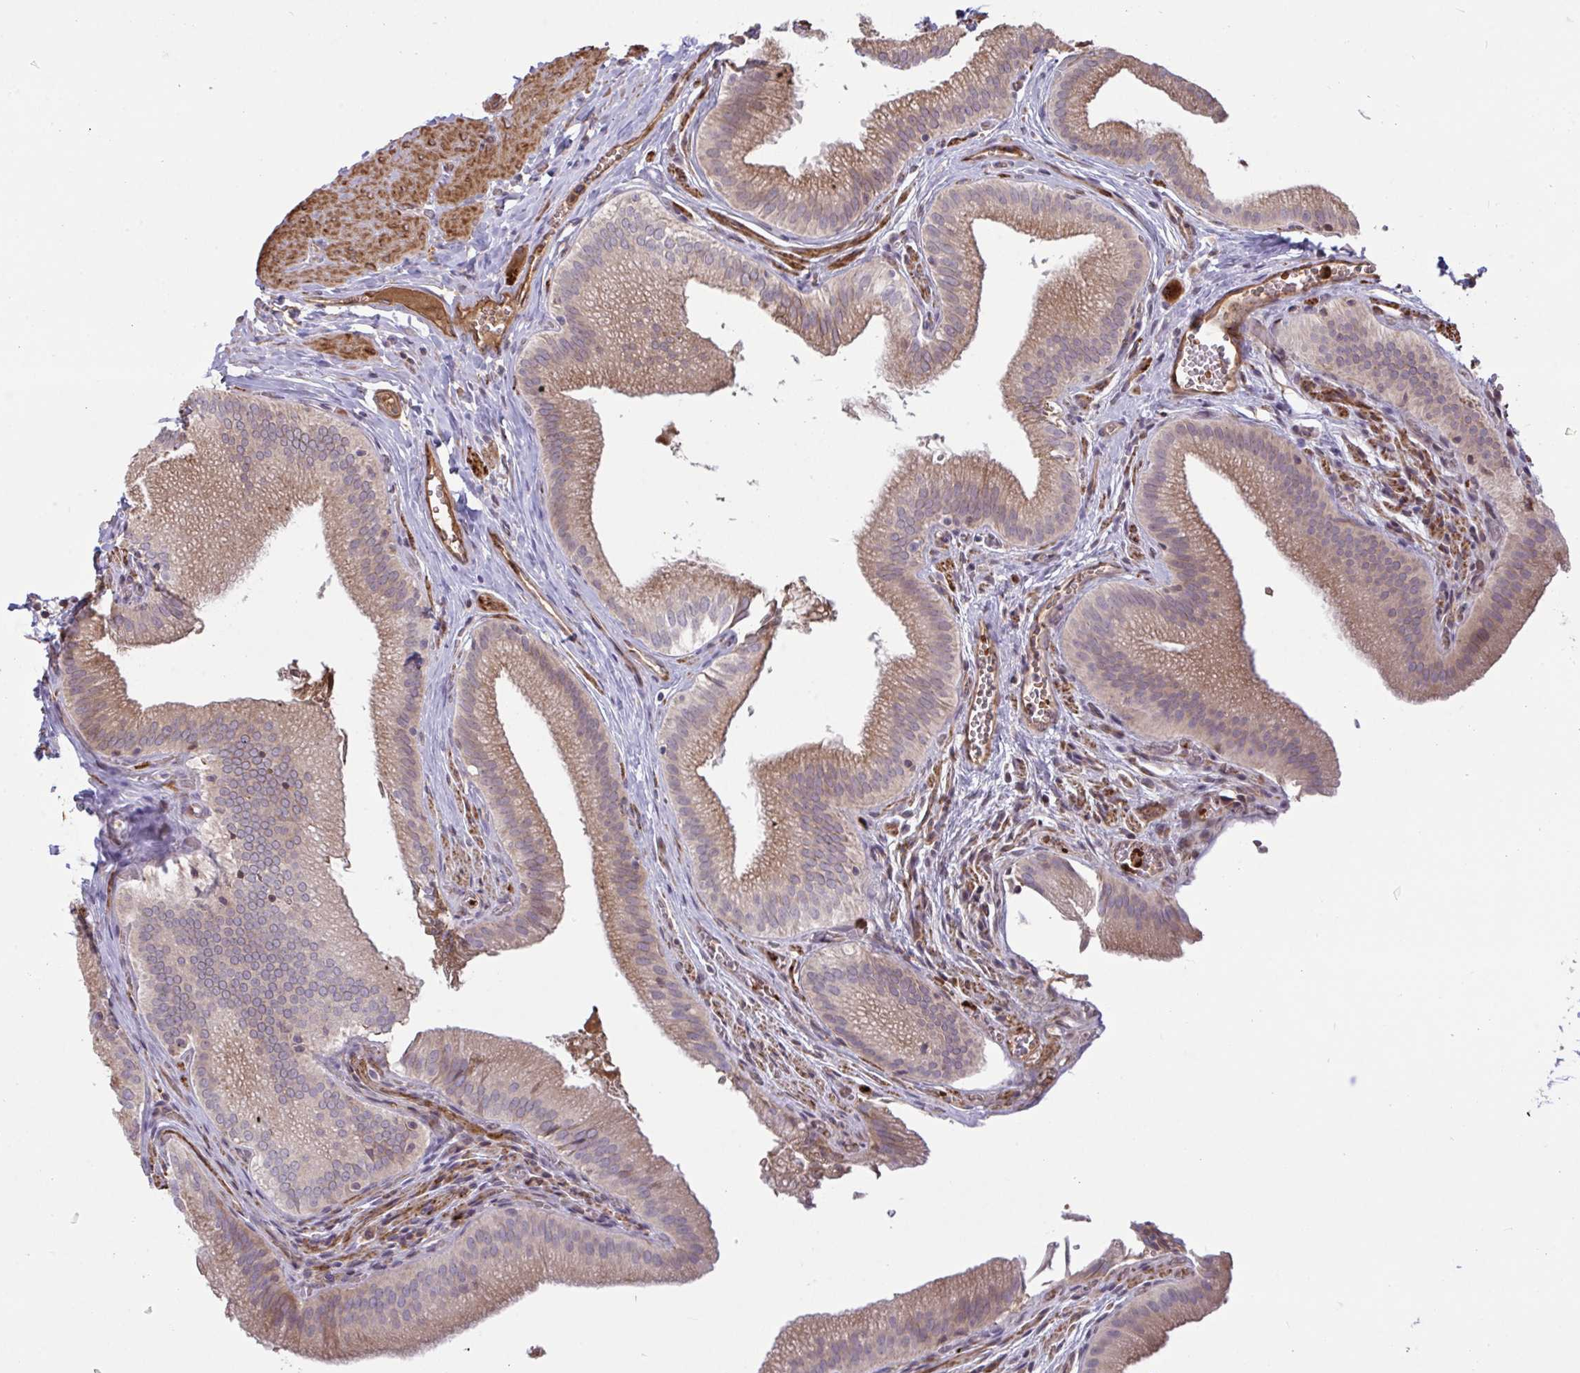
{"staining": {"intensity": "moderate", "quantity": "25%-75%", "location": "cytoplasmic/membranous"}, "tissue": "gallbladder", "cell_type": "Glandular cells", "image_type": "normal", "snomed": [{"axis": "morphology", "description": "Normal tissue, NOS"}, {"axis": "topography", "description": "Gallbladder"}, {"axis": "topography", "description": "Peripheral nerve tissue"}], "caption": "Immunohistochemistry (IHC) photomicrograph of normal human gallbladder stained for a protein (brown), which exhibits medium levels of moderate cytoplasmic/membranous positivity in approximately 25%-75% of glandular cells.", "gene": "IL1R1", "patient": {"sex": "male", "age": 17}}